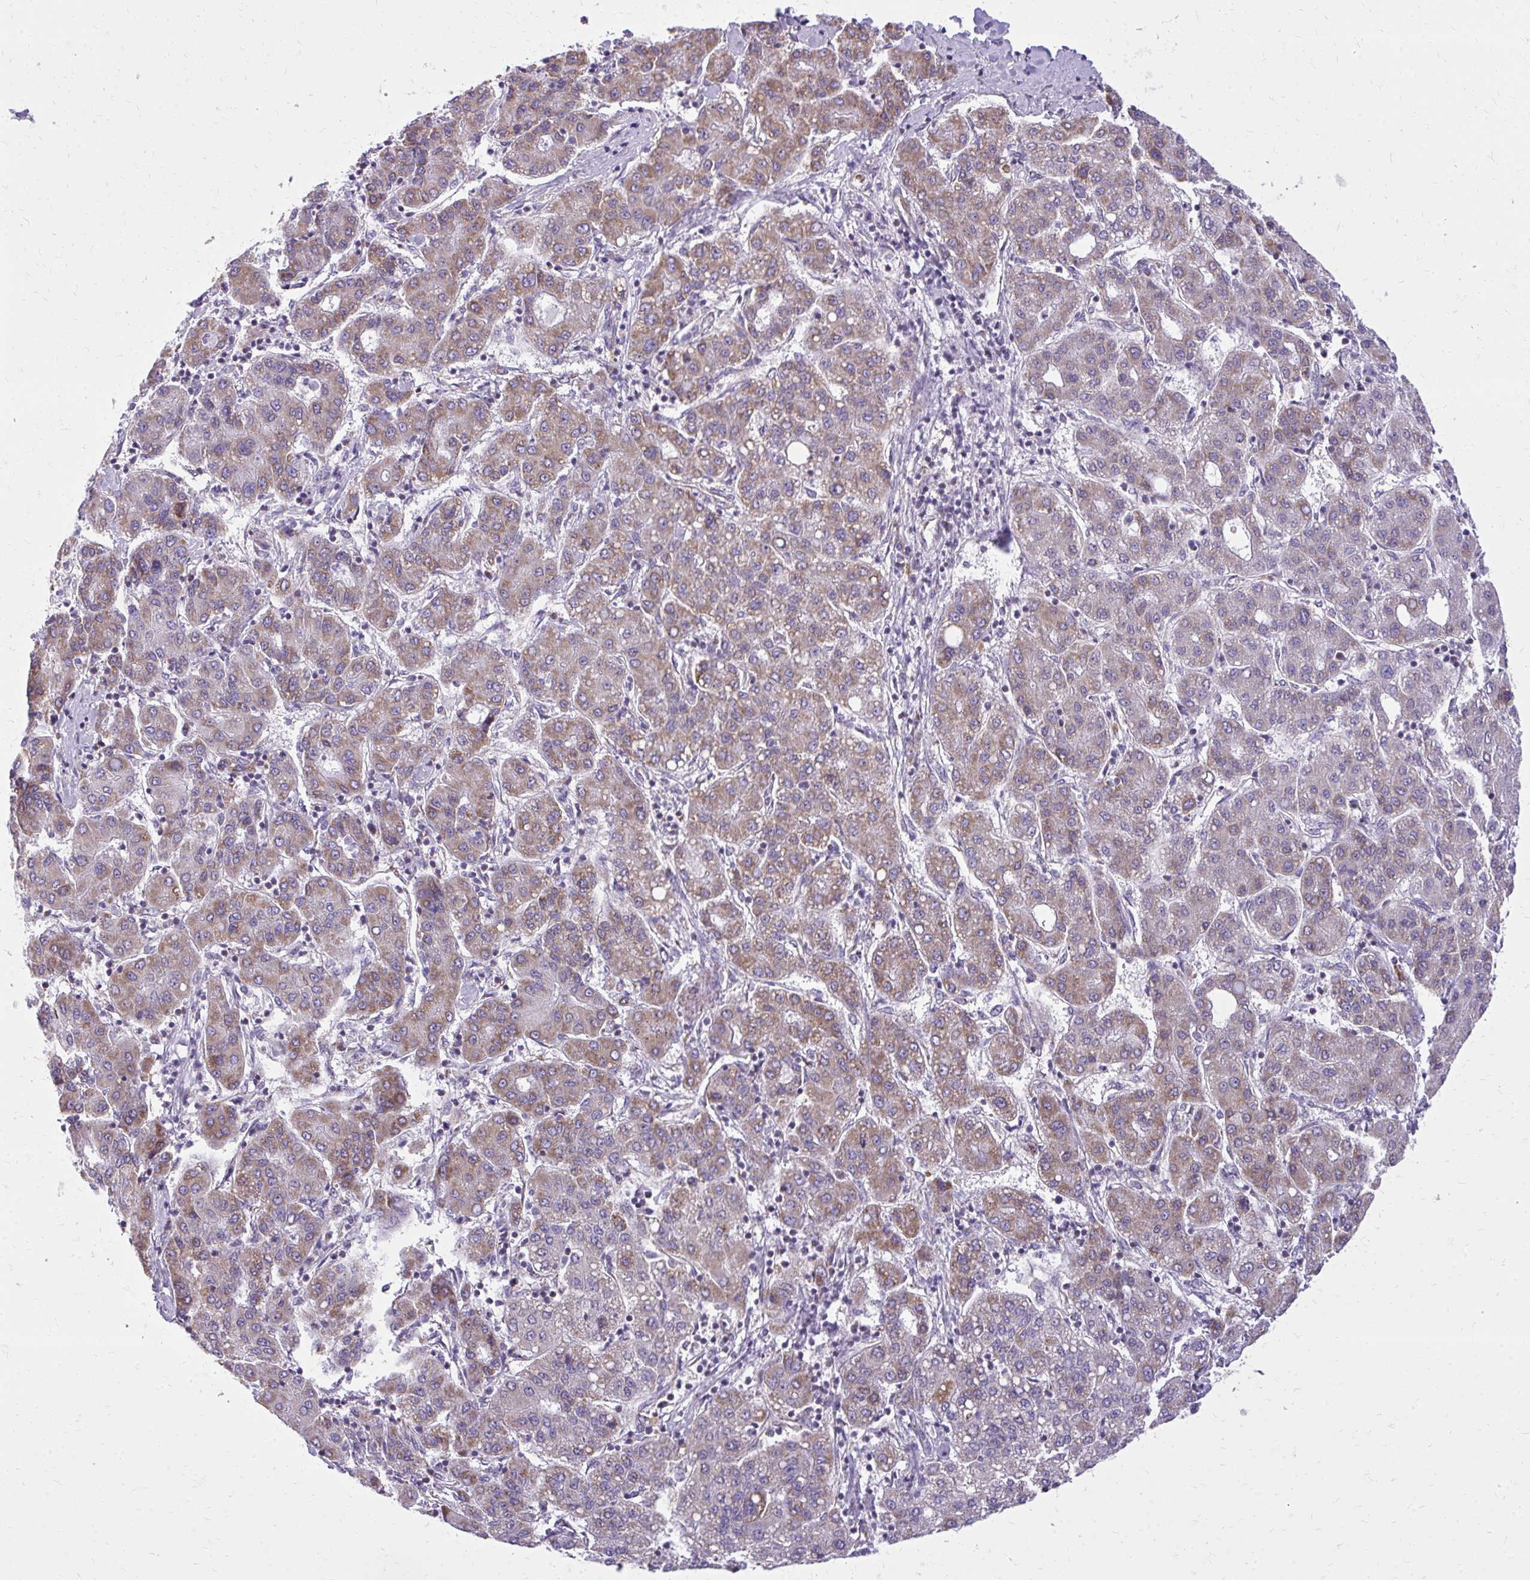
{"staining": {"intensity": "weak", "quantity": "25%-75%", "location": "cytoplasmic/membranous"}, "tissue": "liver cancer", "cell_type": "Tumor cells", "image_type": "cancer", "snomed": [{"axis": "morphology", "description": "Carcinoma, Hepatocellular, NOS"}, {"axis": "topography", "description": "Liver"}], "caption": "Immunohistochemical staining of human liver cancer shows low levels of weak cytoplasmic/membranous expression in approximately 25%-75% of tumor cells.", "gene": "IFIT1", "patient": {"sex": "male", "age": 65}}